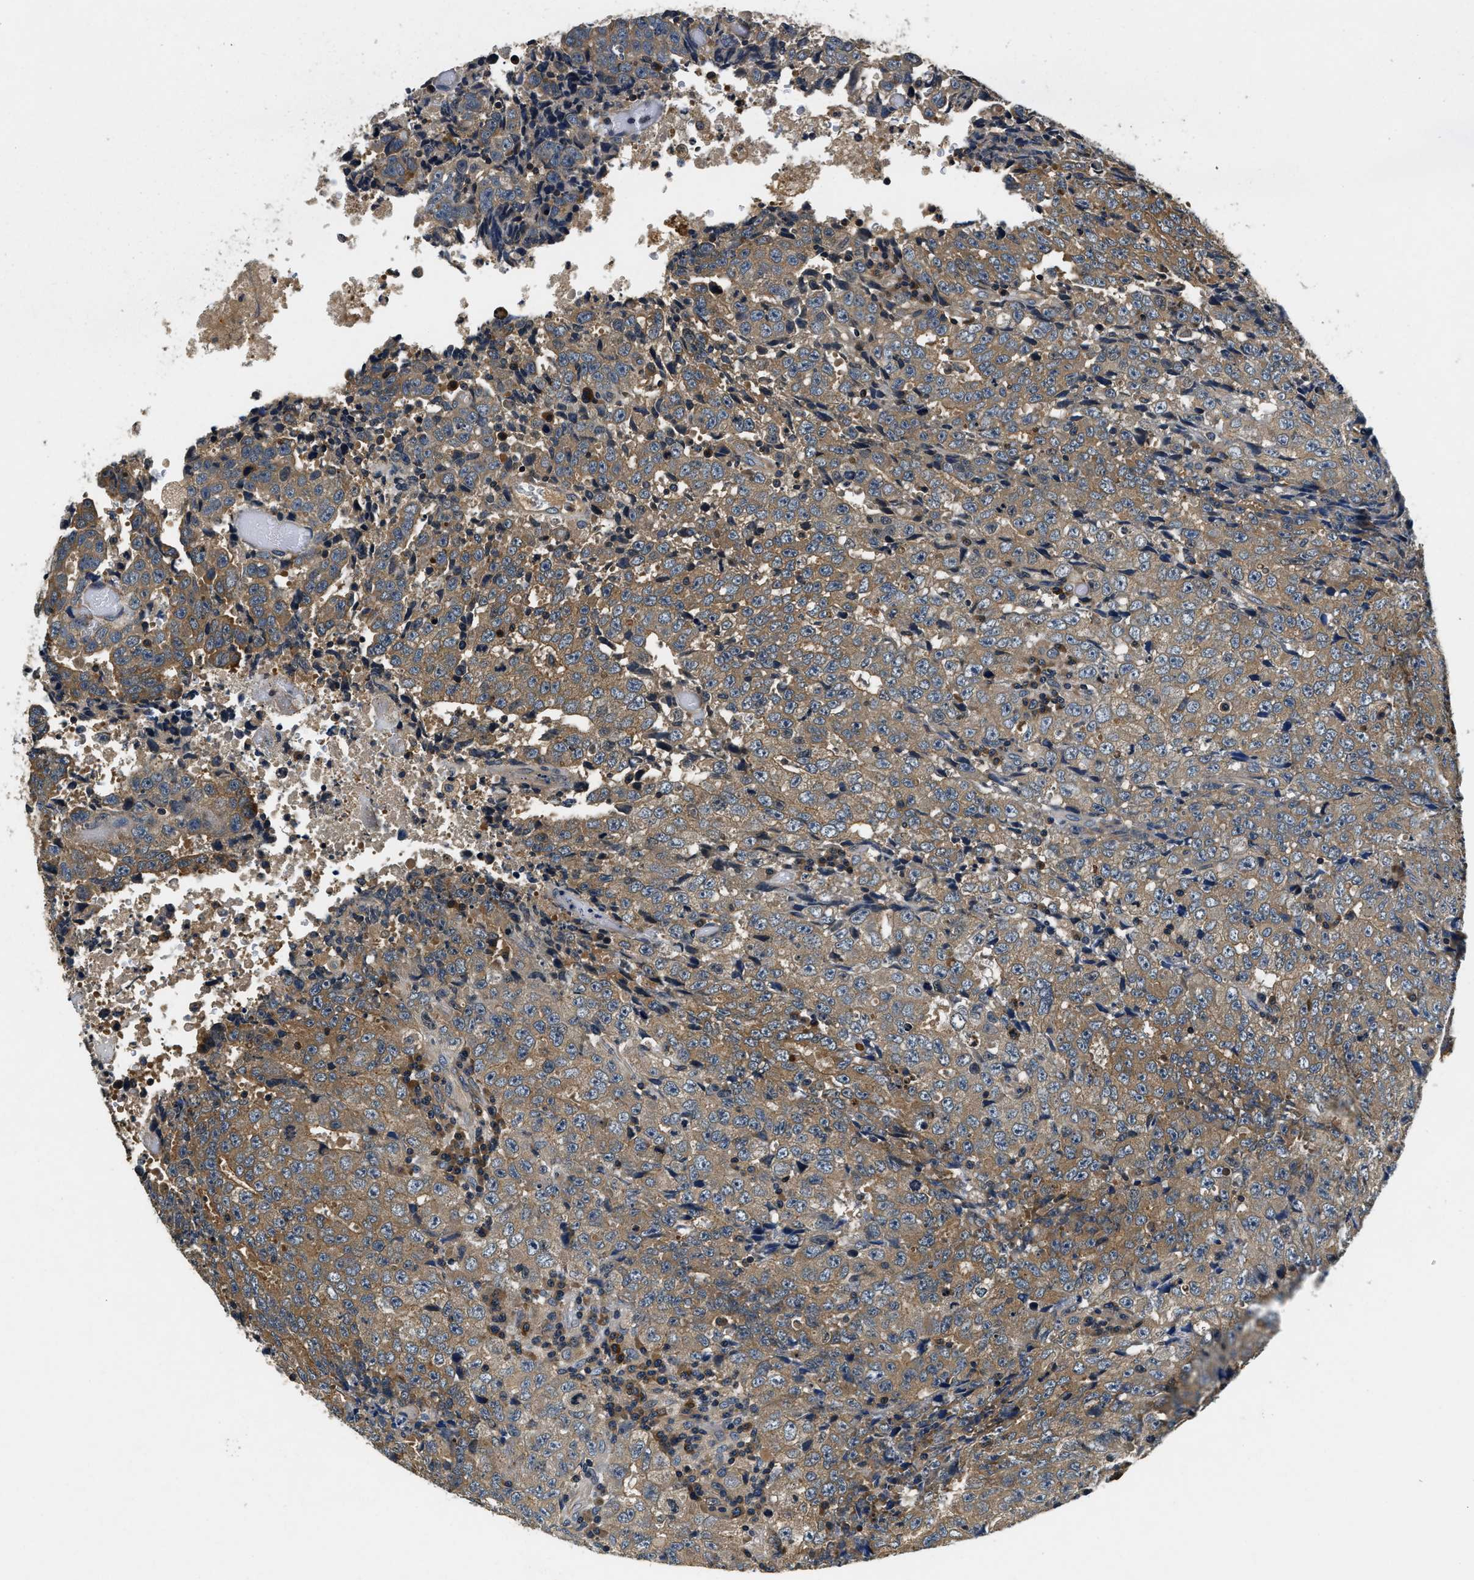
{"staining": {"intensity": "moderate", "quantity": ">75%", "location": "cytoplasmic/membranous"}, "tissue": "testis cancer", "cell_type": "Tumor cells", "image_type": "cancer", "snomed": [{"axis": "morphology", "description": "Necrosis, NOS"}, {"axis": "morphology", "description": "Carcinoma, Embryonal, NOS"}, {"axis": "topography", "description": "Testis"}], "caption": "The photomicrograph reveals a brown stain indicating the presence of a protein in the cytoplasmic/membranous of tumor cells in testis cancer (embryonal carcinoma).", "gene": "RESF1", "patient": {"sex": "male", "age": 19}}